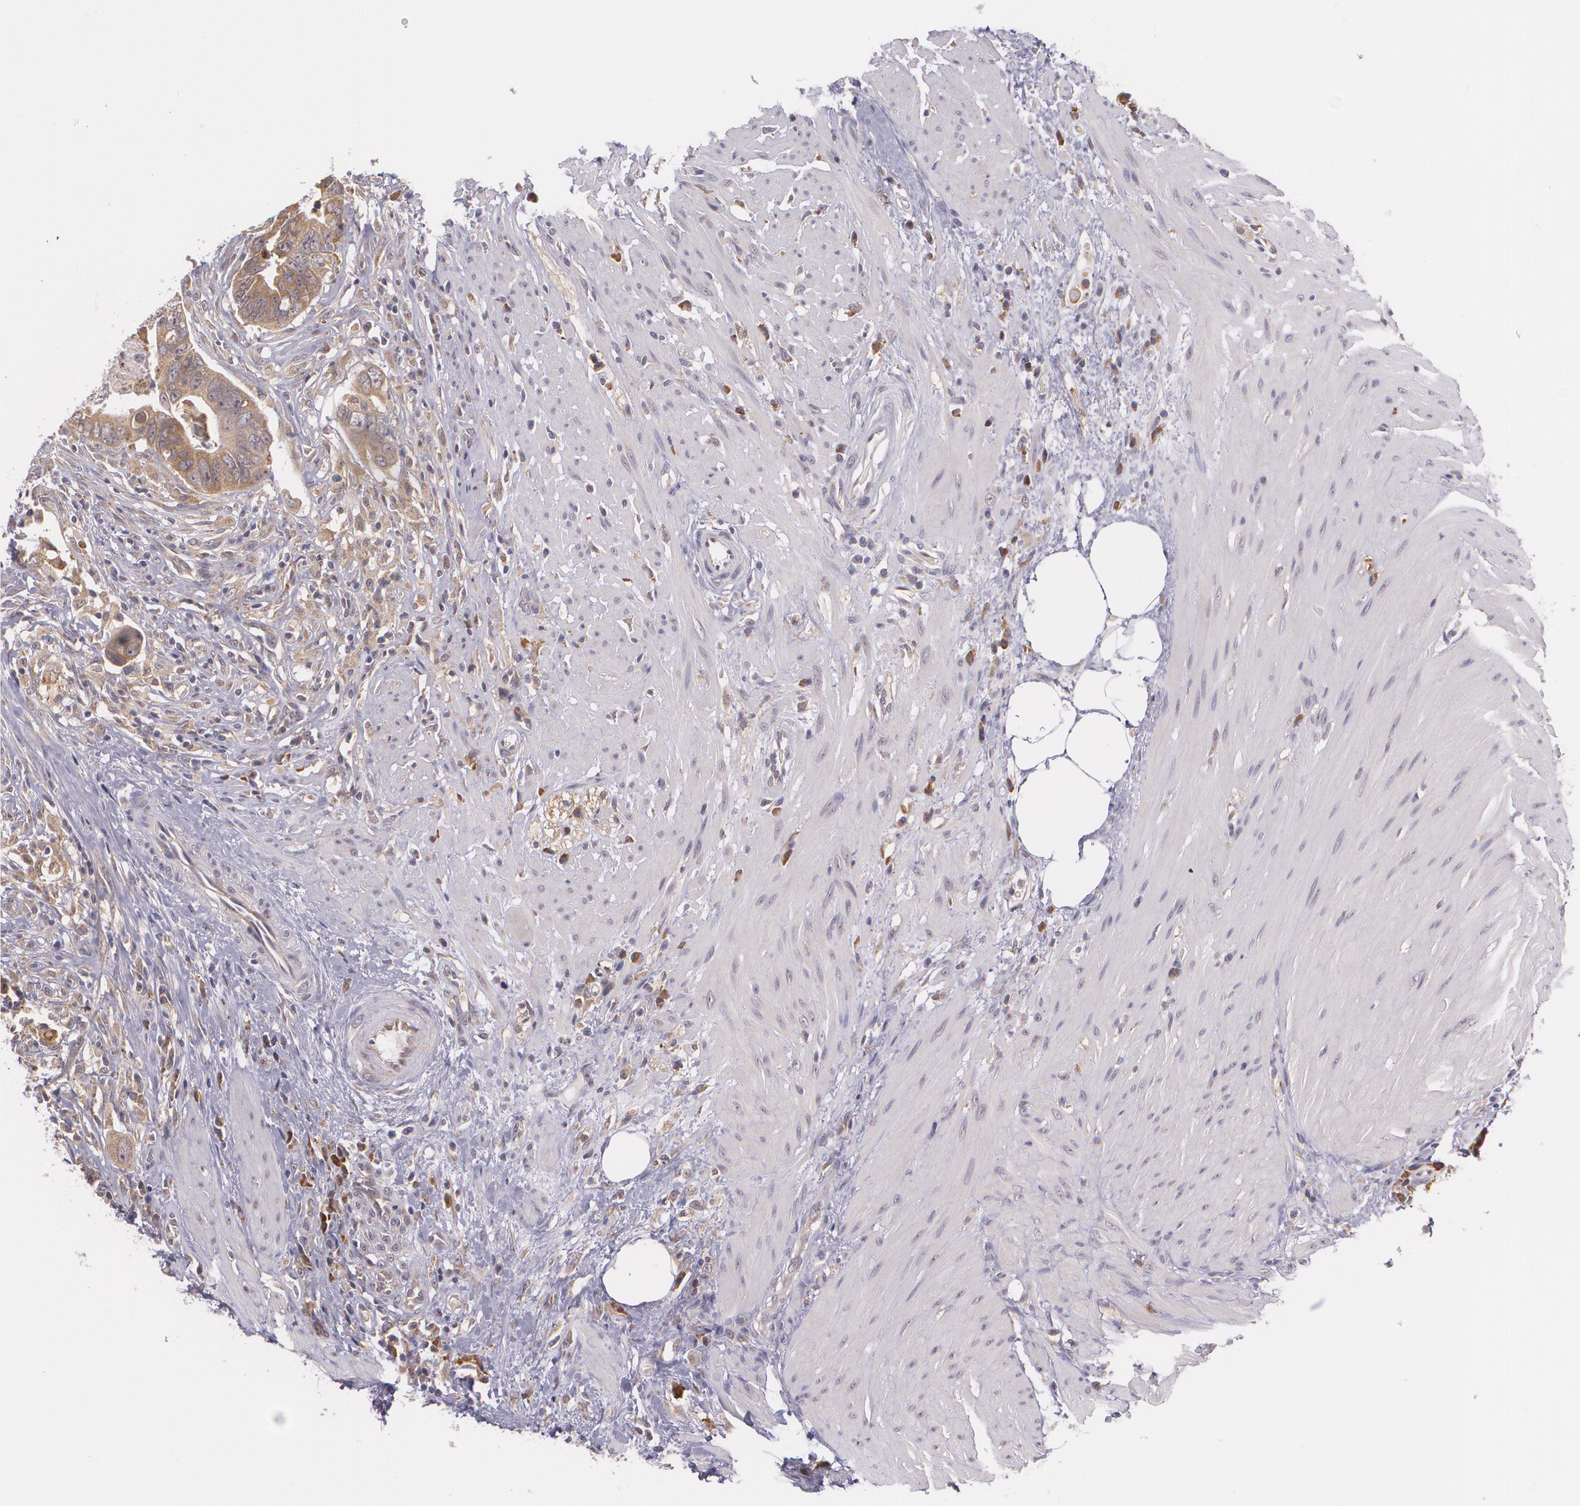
{"staining": {"intensity": "moderate", "quantity": ">75%", "location": "cytoplasmic/membranous"}, "tissue": "colorectal cancer", "cell_type": "Tumor cells", "image_type": "cancer", "snomed": [{"axis": "morphology", "description": "Adenocarcinoma, NOS"}, {"axis": "topography", "description": "Rectum"}], "caption": "Moderate cytoplasmic/membranous protein positivity is appreciated in approximately >75% of tumor cells in colorectal cancer.", "gene": "CCL17", "patient": {"sex": "male", "age": 53}}